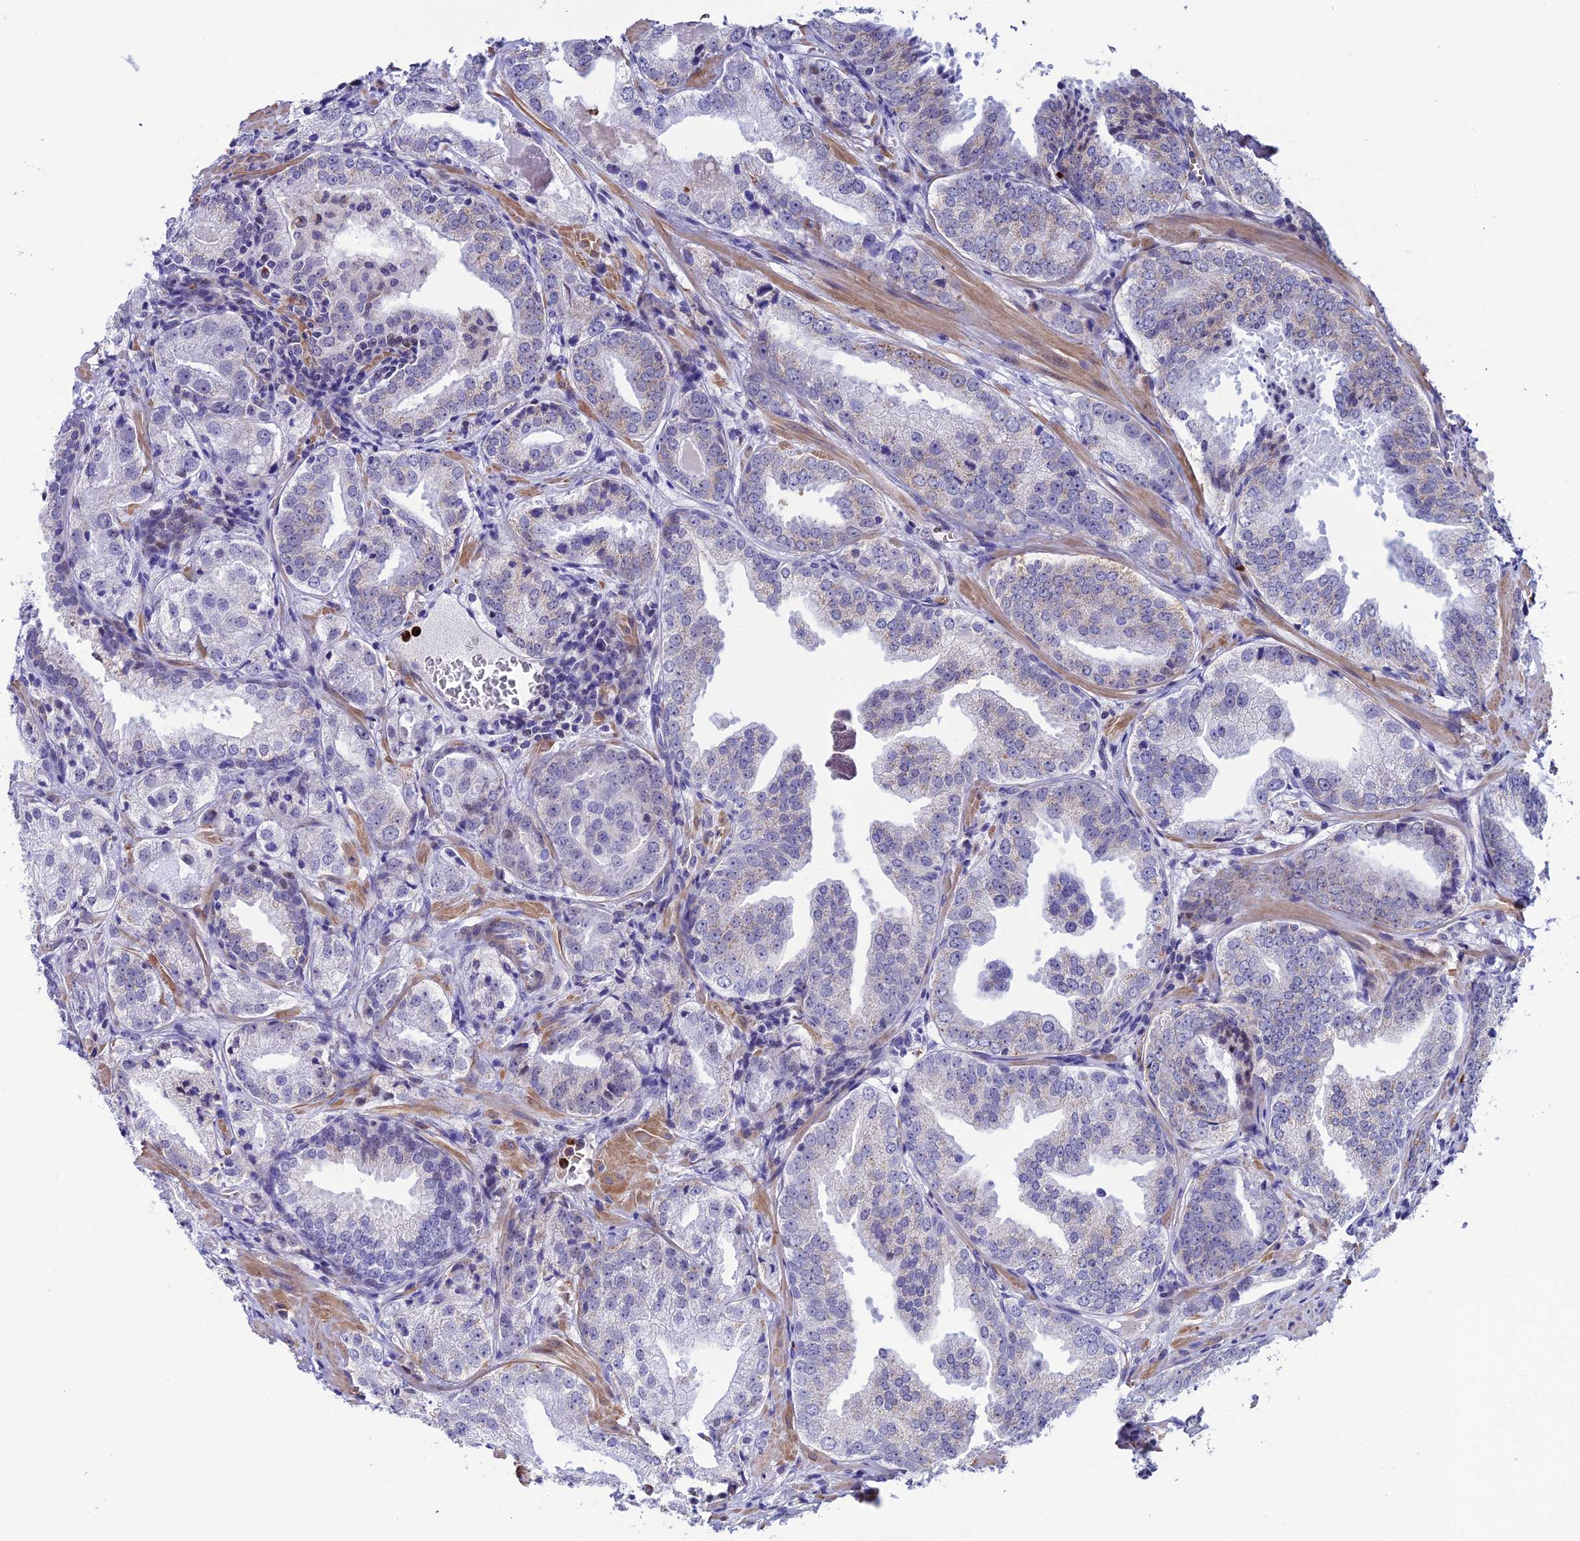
{"staining": {"intensity": "negative", "quantity": "none", "location": "none"}, "tissue": "prostate cancer", "cell_type": "Tumor cells", "image_type": "cancer", "snomed": [{"axis": "morphology", "description": "Adenocarcinoma, Low grade"}, {"axis": "topography", "description": "Prostate"}], "caption": "Immunohistochemical staining of human prostate cancer displays no significant staining in tumor cells.", "gene": "COL6A6", "patient": {"sex": "male", "age": 60}}